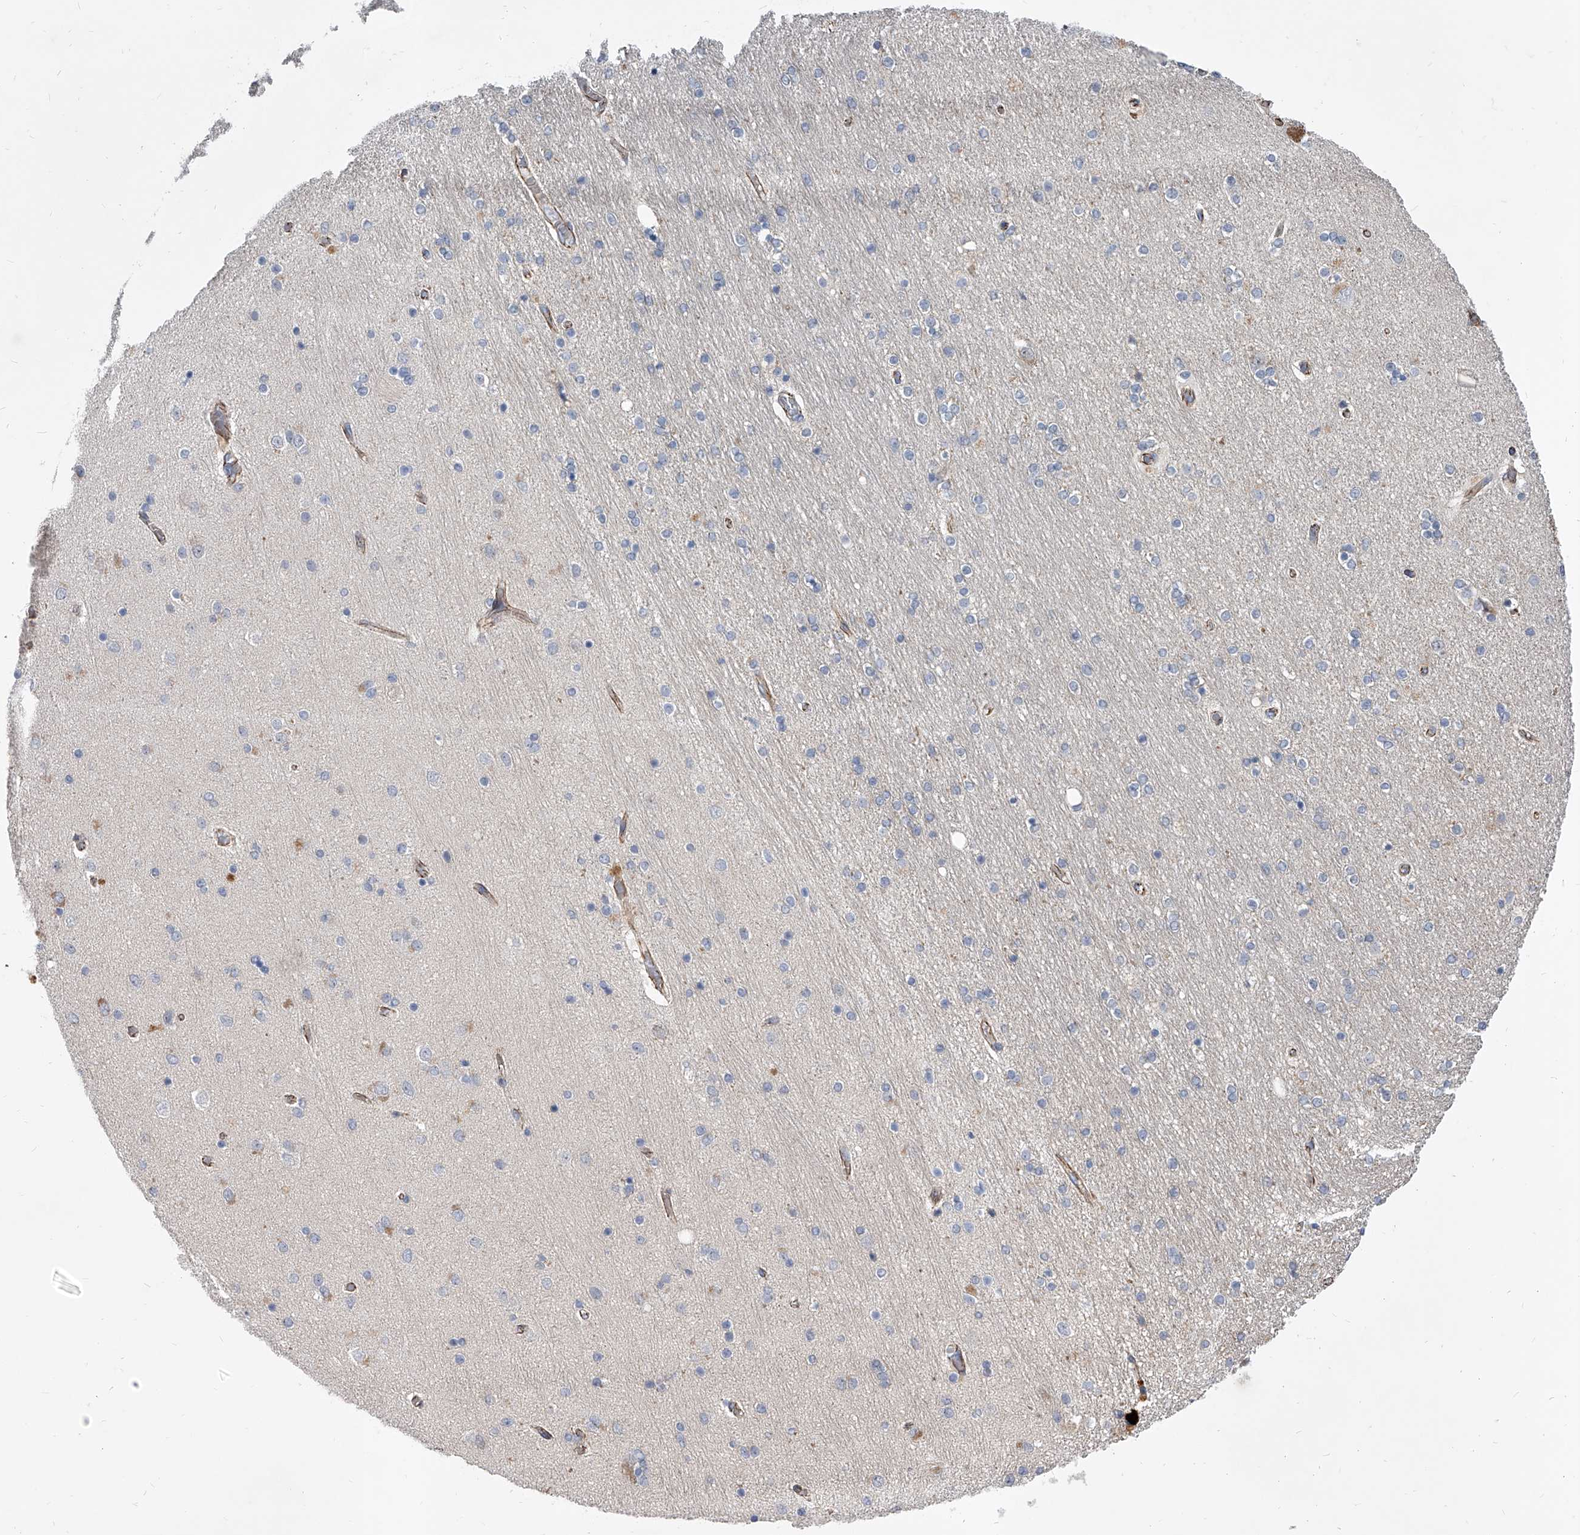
{"staining": {"intensity": "negative", "quantity": "none", "location": "none"}, "tissue": "hippocampus", "cell_type": "Glial cells", "image_type": "normal", "snomed": [{"axis": "morphology", "description": "Normal tissue, NOS"}, {"axis": "topography", "description": "Hippocampus"}], "caption": "The IHC micrograph has no significant expression in glial cells of hippocampus. (DAB immunohistochemistry (IHC), high magnification).", "gene": "ENSG00000250424", "patient": {"sex": "female", "age": 54}}